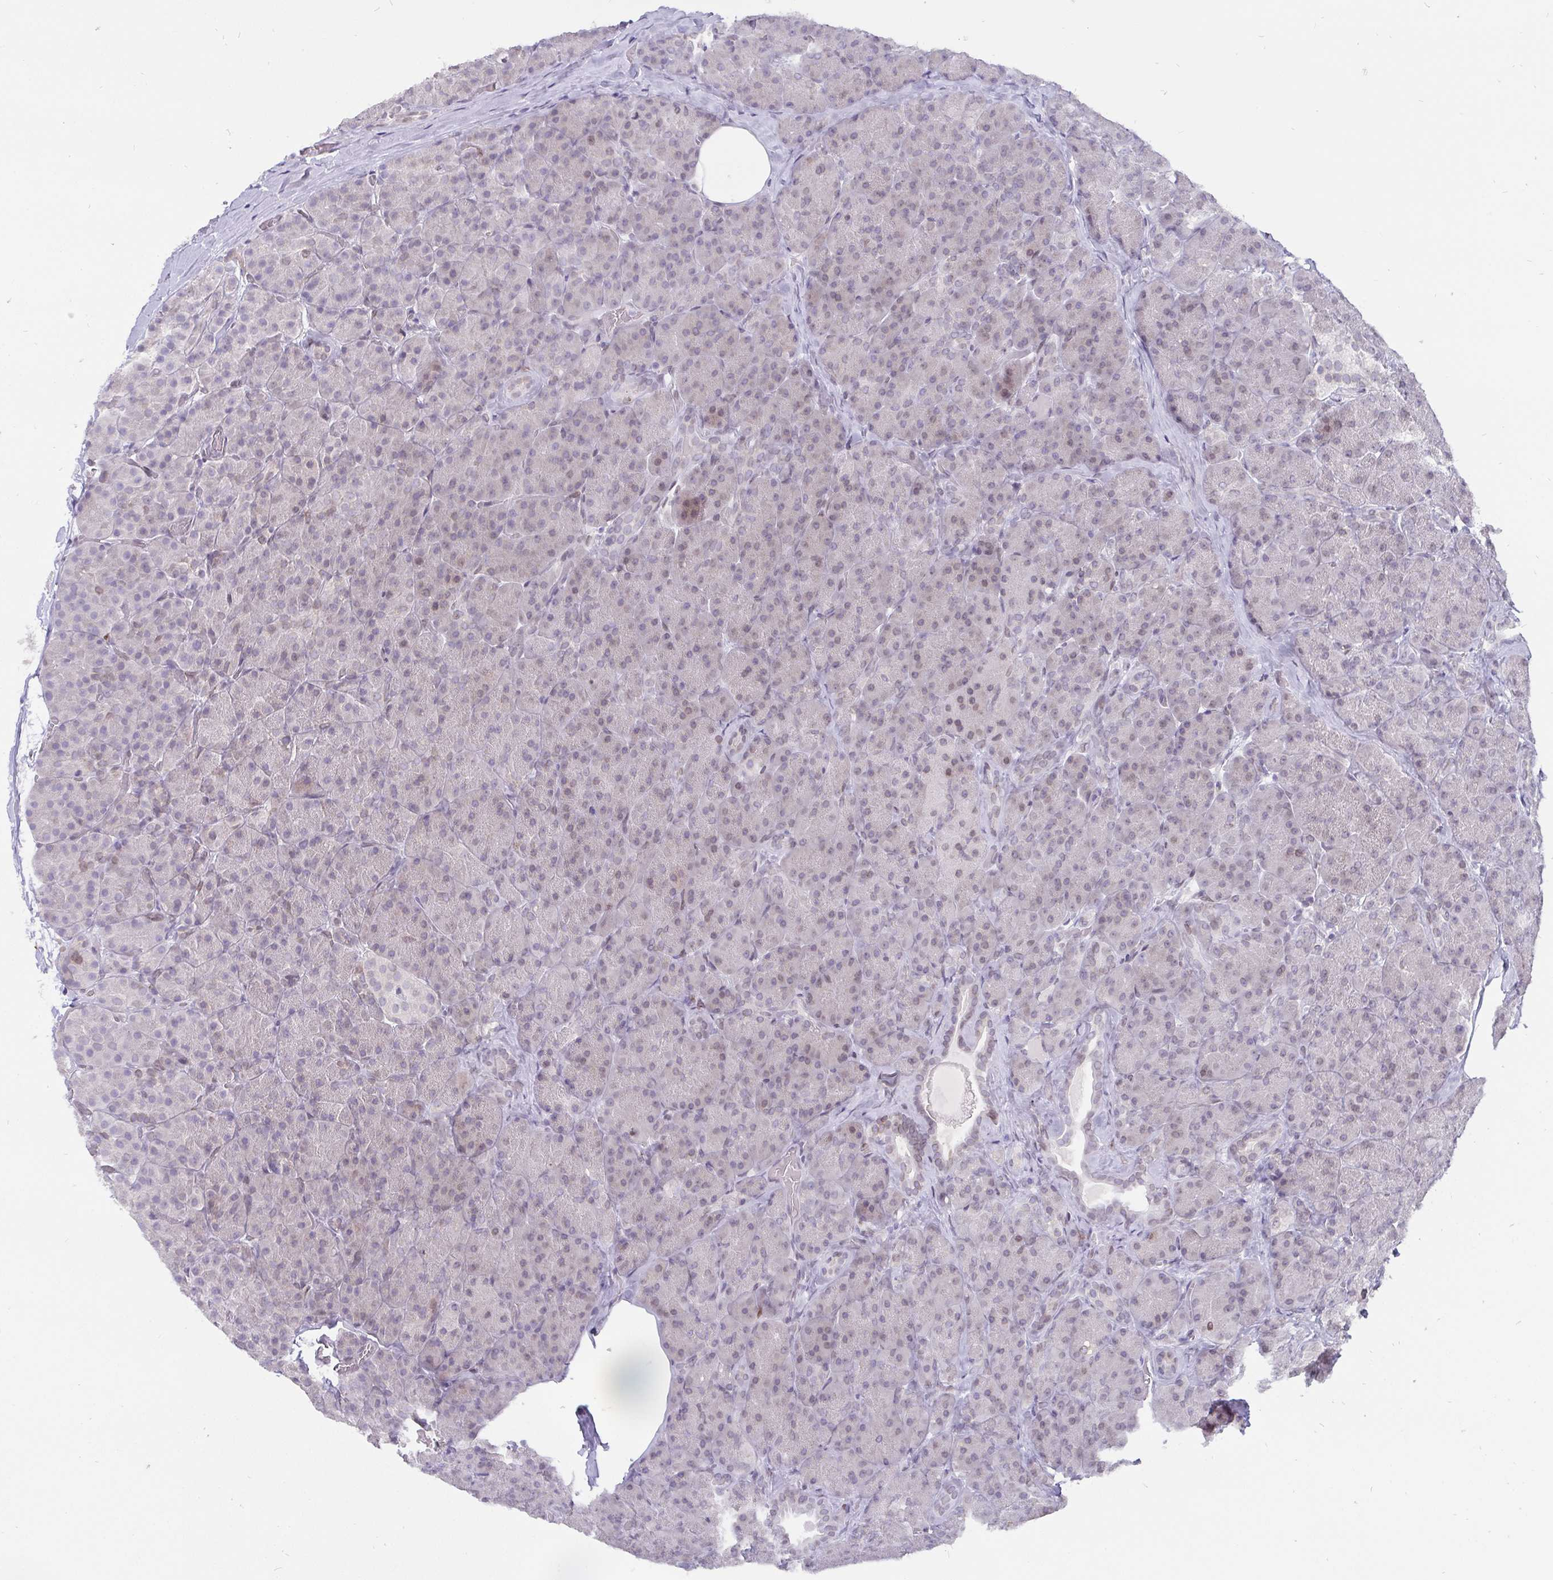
{"staining": {"intensity": "weak", "quantity": "<25%", "location": "nuclear"}, "tissue": "pancreas", "cell_type": "Exocrine glandular cells", "image_type": "normal", "snomed": [{"axis": "morphology", "description": "Normal tissue, NOS"}, {"axis": "topography", "description": "Pancreas"}], "caption": "Unremarkable pancreas was stained to show a protein in brown. There is no significant positivity in exocrine glandular cells. (IHC, brightfield microscopy, high magnification).", "gene": "EMD", "patient": {"sex": "male", "age": 57}}